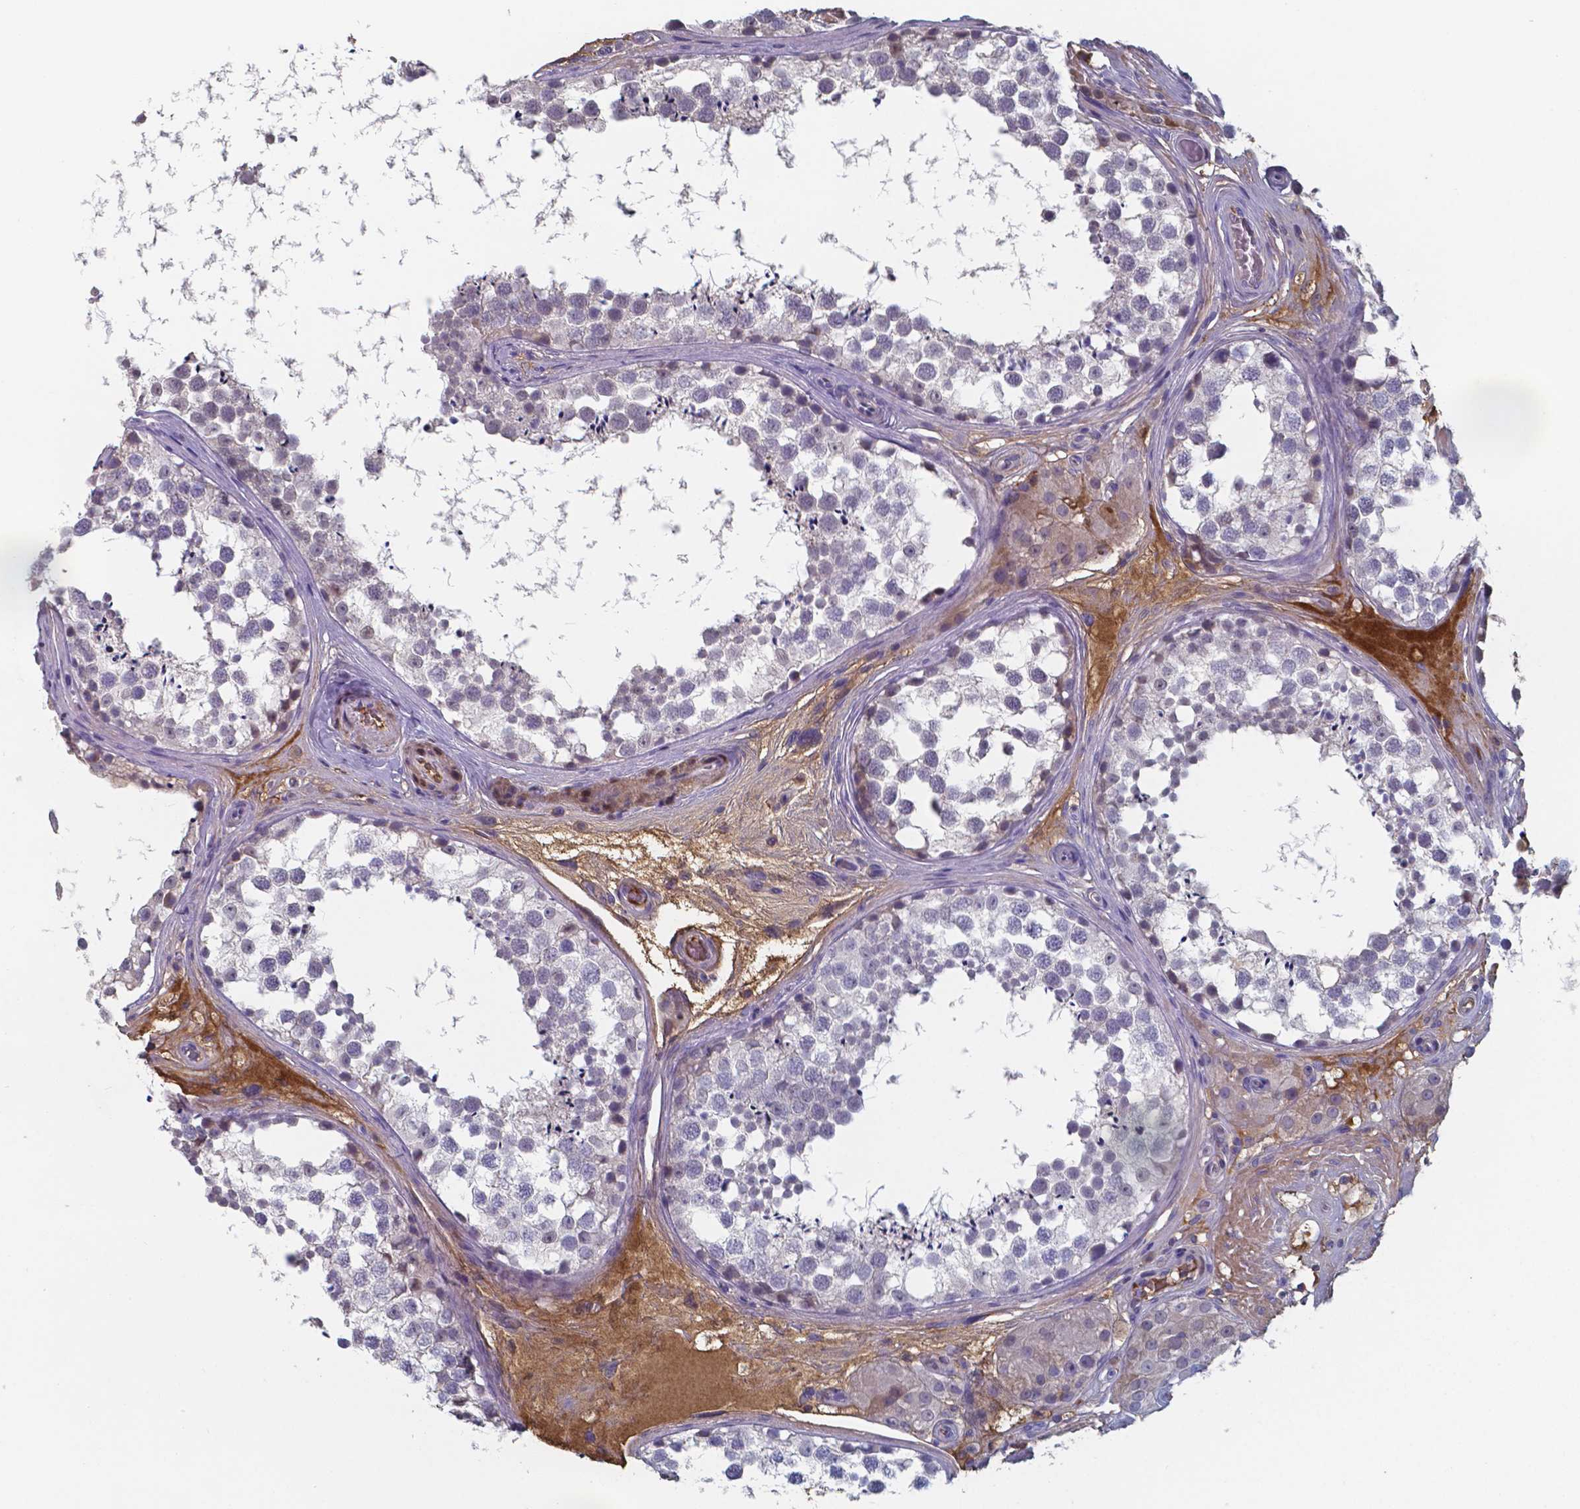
{"staining": {"intensity": "negative", "quantity": "none", "location": "none"}, "tissue": "testis", "cell_type": "Cells in seminiferous ducts", "image_type": "normal", "snomed": [{"axis": "morphology", "description": "Normal tissue, NOS"}, {"axis": "morphology", "description": "Seminoma, NOS"}, {"axis": "topography", "description": "Testis"}], "caption": "A high-resolution photomicrograph shows IHC staining of unremarkable testis, which reveals no significant staining in cells in seminiferous ducts. Nuclei are stained in blue.", "gene": "BTBD17", "patient": {"sex": "male", "age": 65}}